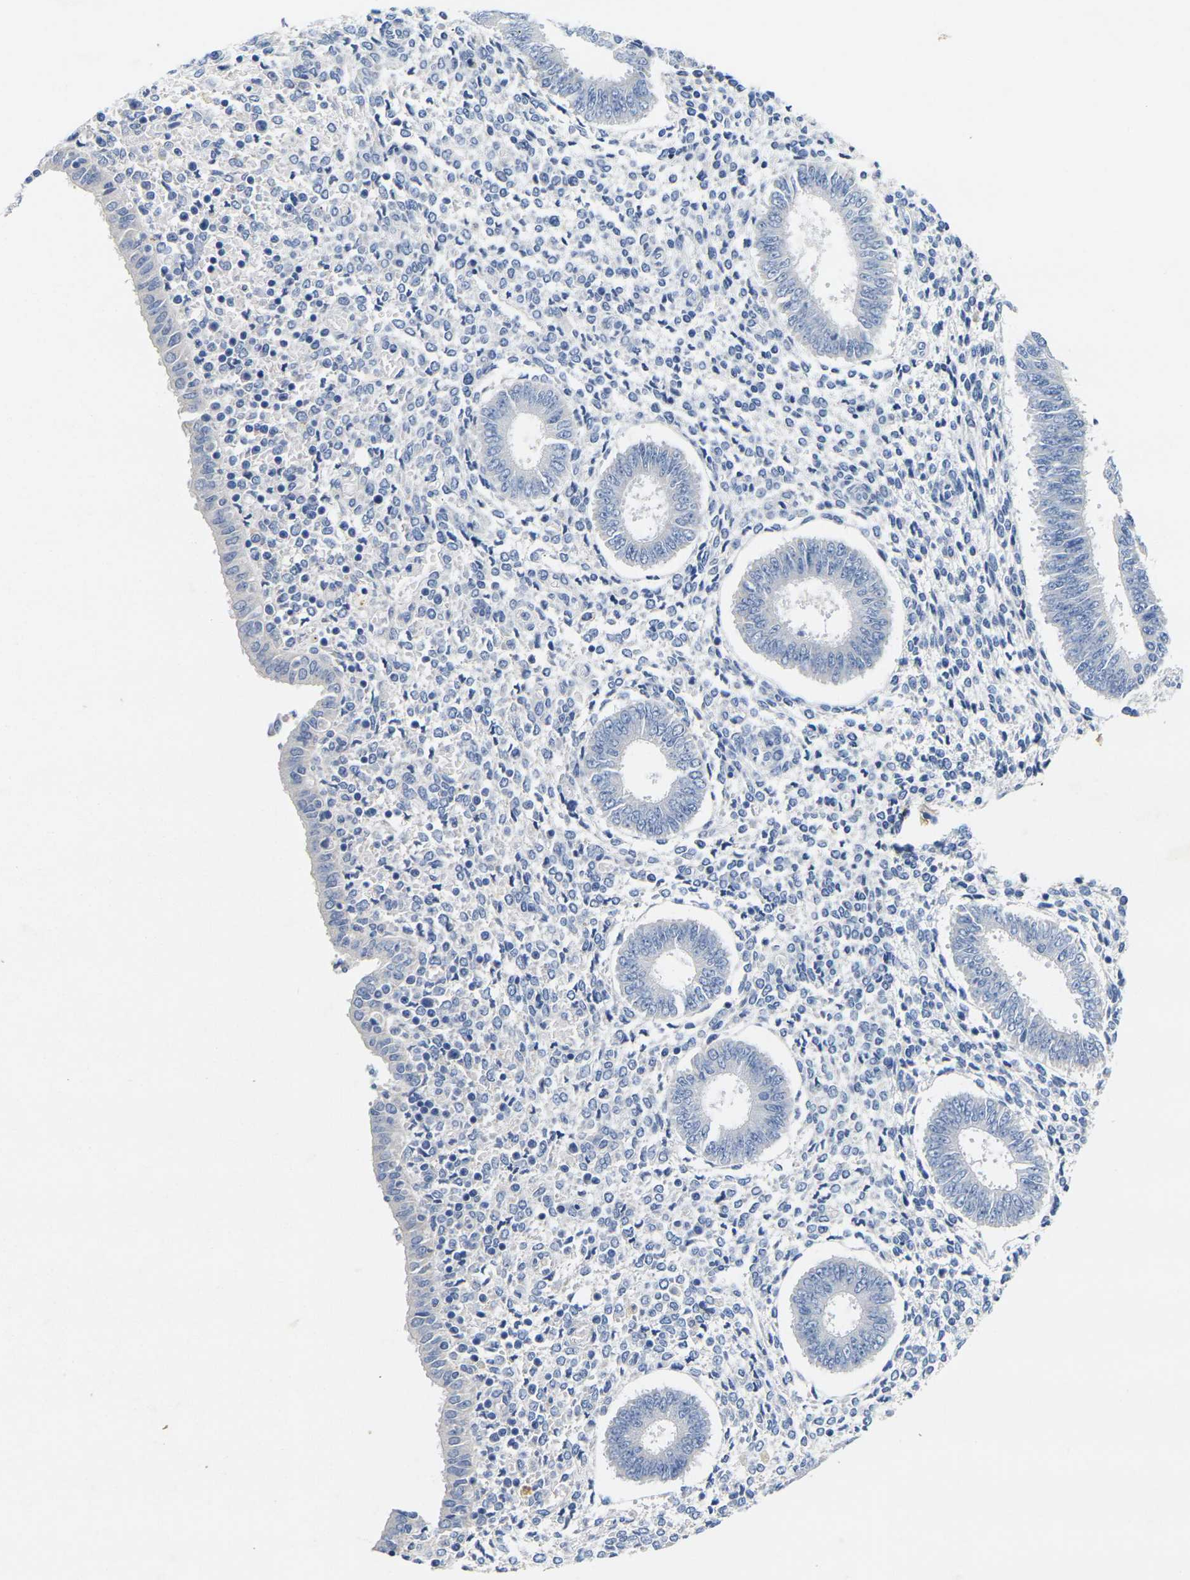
{"staining": {"intensity": "negative", "quantity": "none", "location": "none"}, "tissue": "endometrium", "cell_type": "Cells in endometrial stroma", "image_type": "normal", "snomed": [{"axis": "morphology", "description": "Normal tissue, NOS"}, {"axis": "topography", "description": "Endometrium"}], "caption": "Immunohistochemistry (IHC) photomicrograph of normal endometrium: endometrium stained with DAB displays no significant protein staining in cells in endometrial stroma.", "gene": "NOCT", "patient": {"sex": "female", "age": 35}}